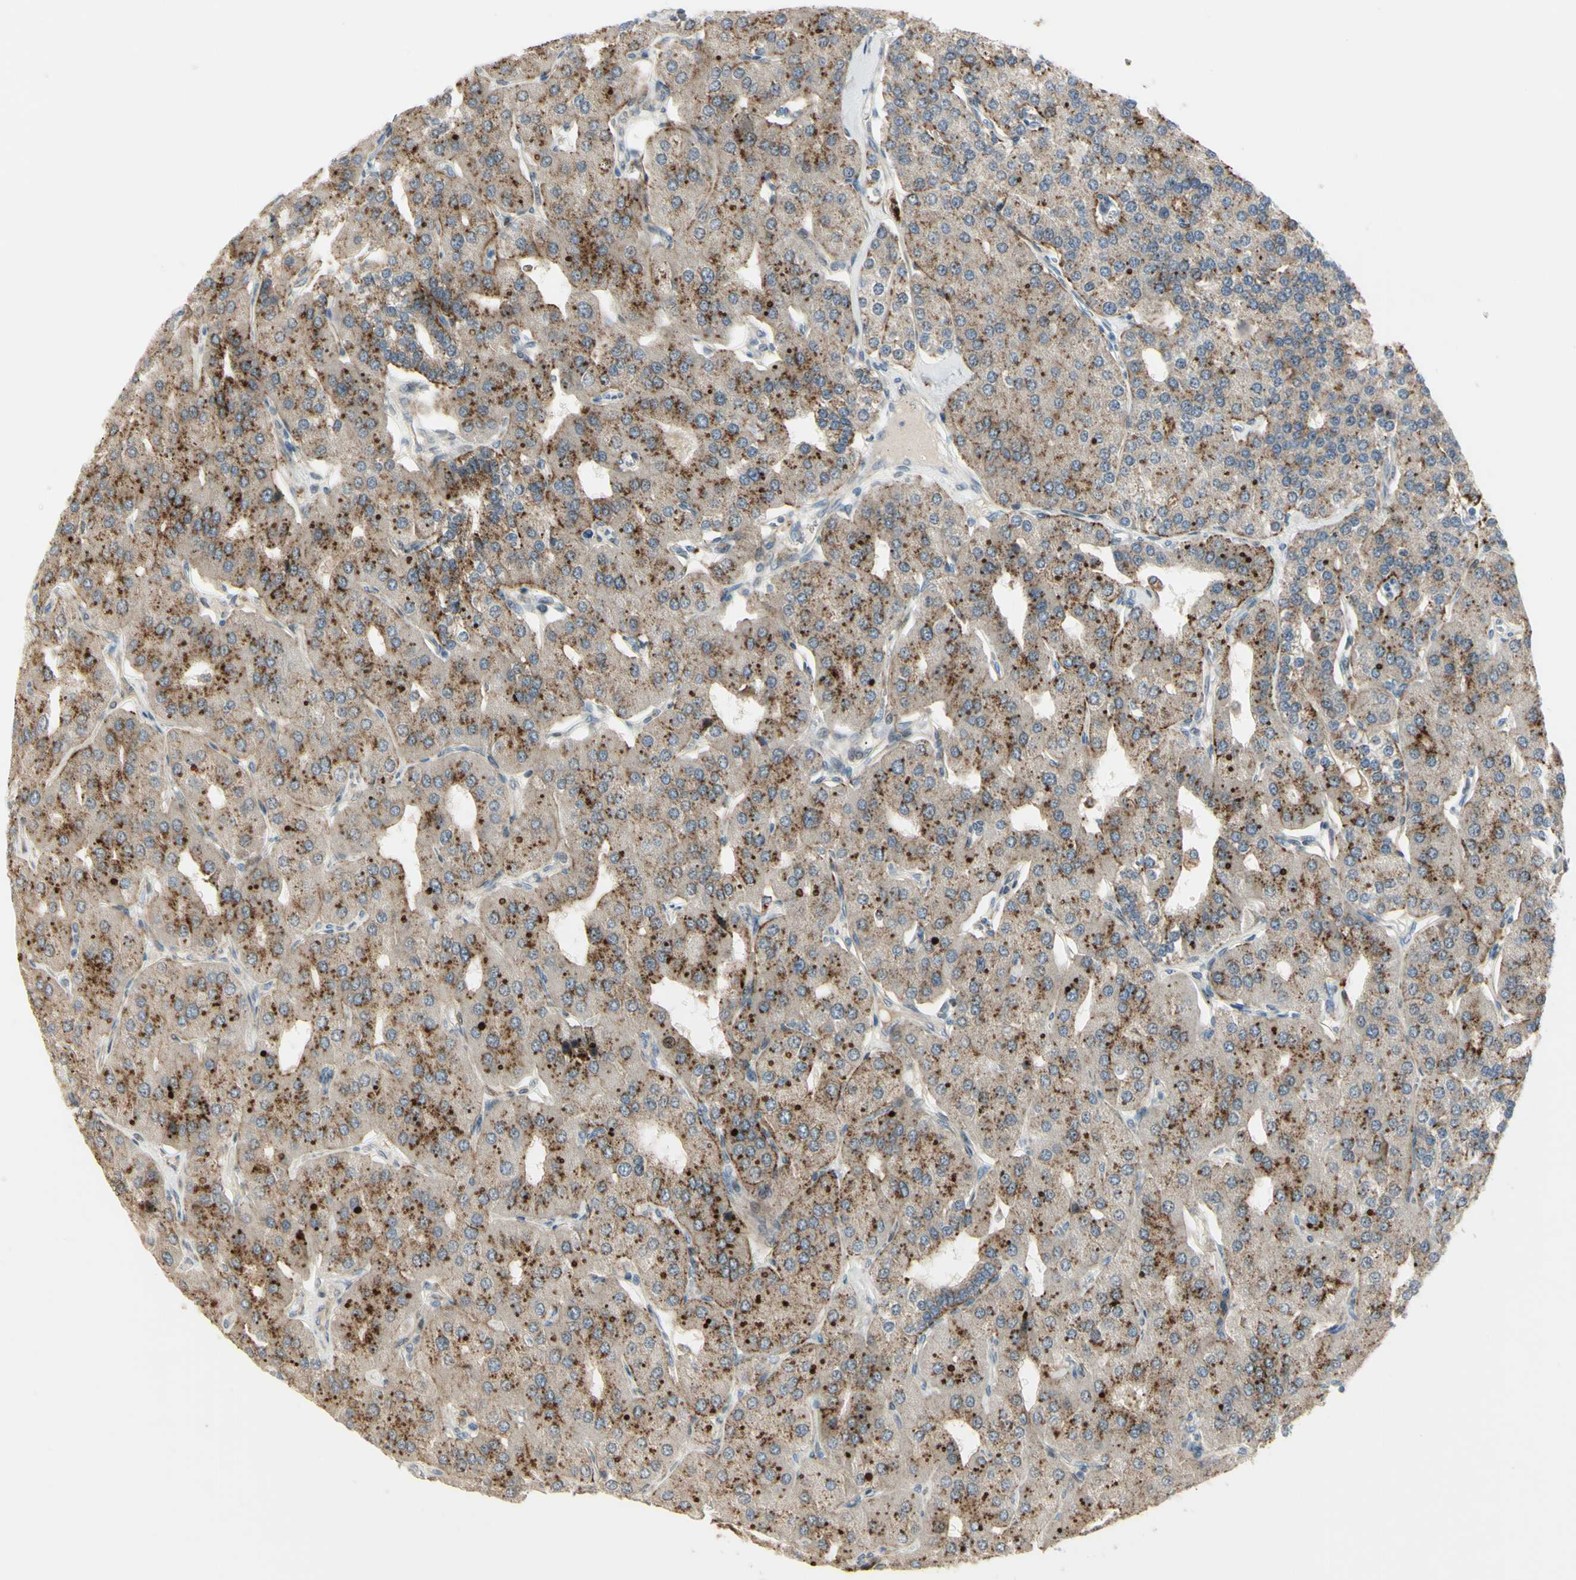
{"staining": {"intensity": "moderate", "quantity": ">75%", "location": "cytoplasmic/membranous"}, "tissue": "parathyroid gland", "cell_type": "Glandular cells", "image_type": "normal", "snomed": [{"axis": "morphology", "description": "Normal tissue, NOS"}, {"axis": "morphology", "description": "Adenoma, NOS"}, {"axis": "topography", "description": "Parathyroid gland"}], "caption": "Parathyroid gland stained with immunohistochemistry (IHC) demonstrates moderate cytoplasmic/membranous expression in approximately >75% of glandular cells.", "gene": "NDFIP1", "patient": {"sex": "female", "age": 86}}